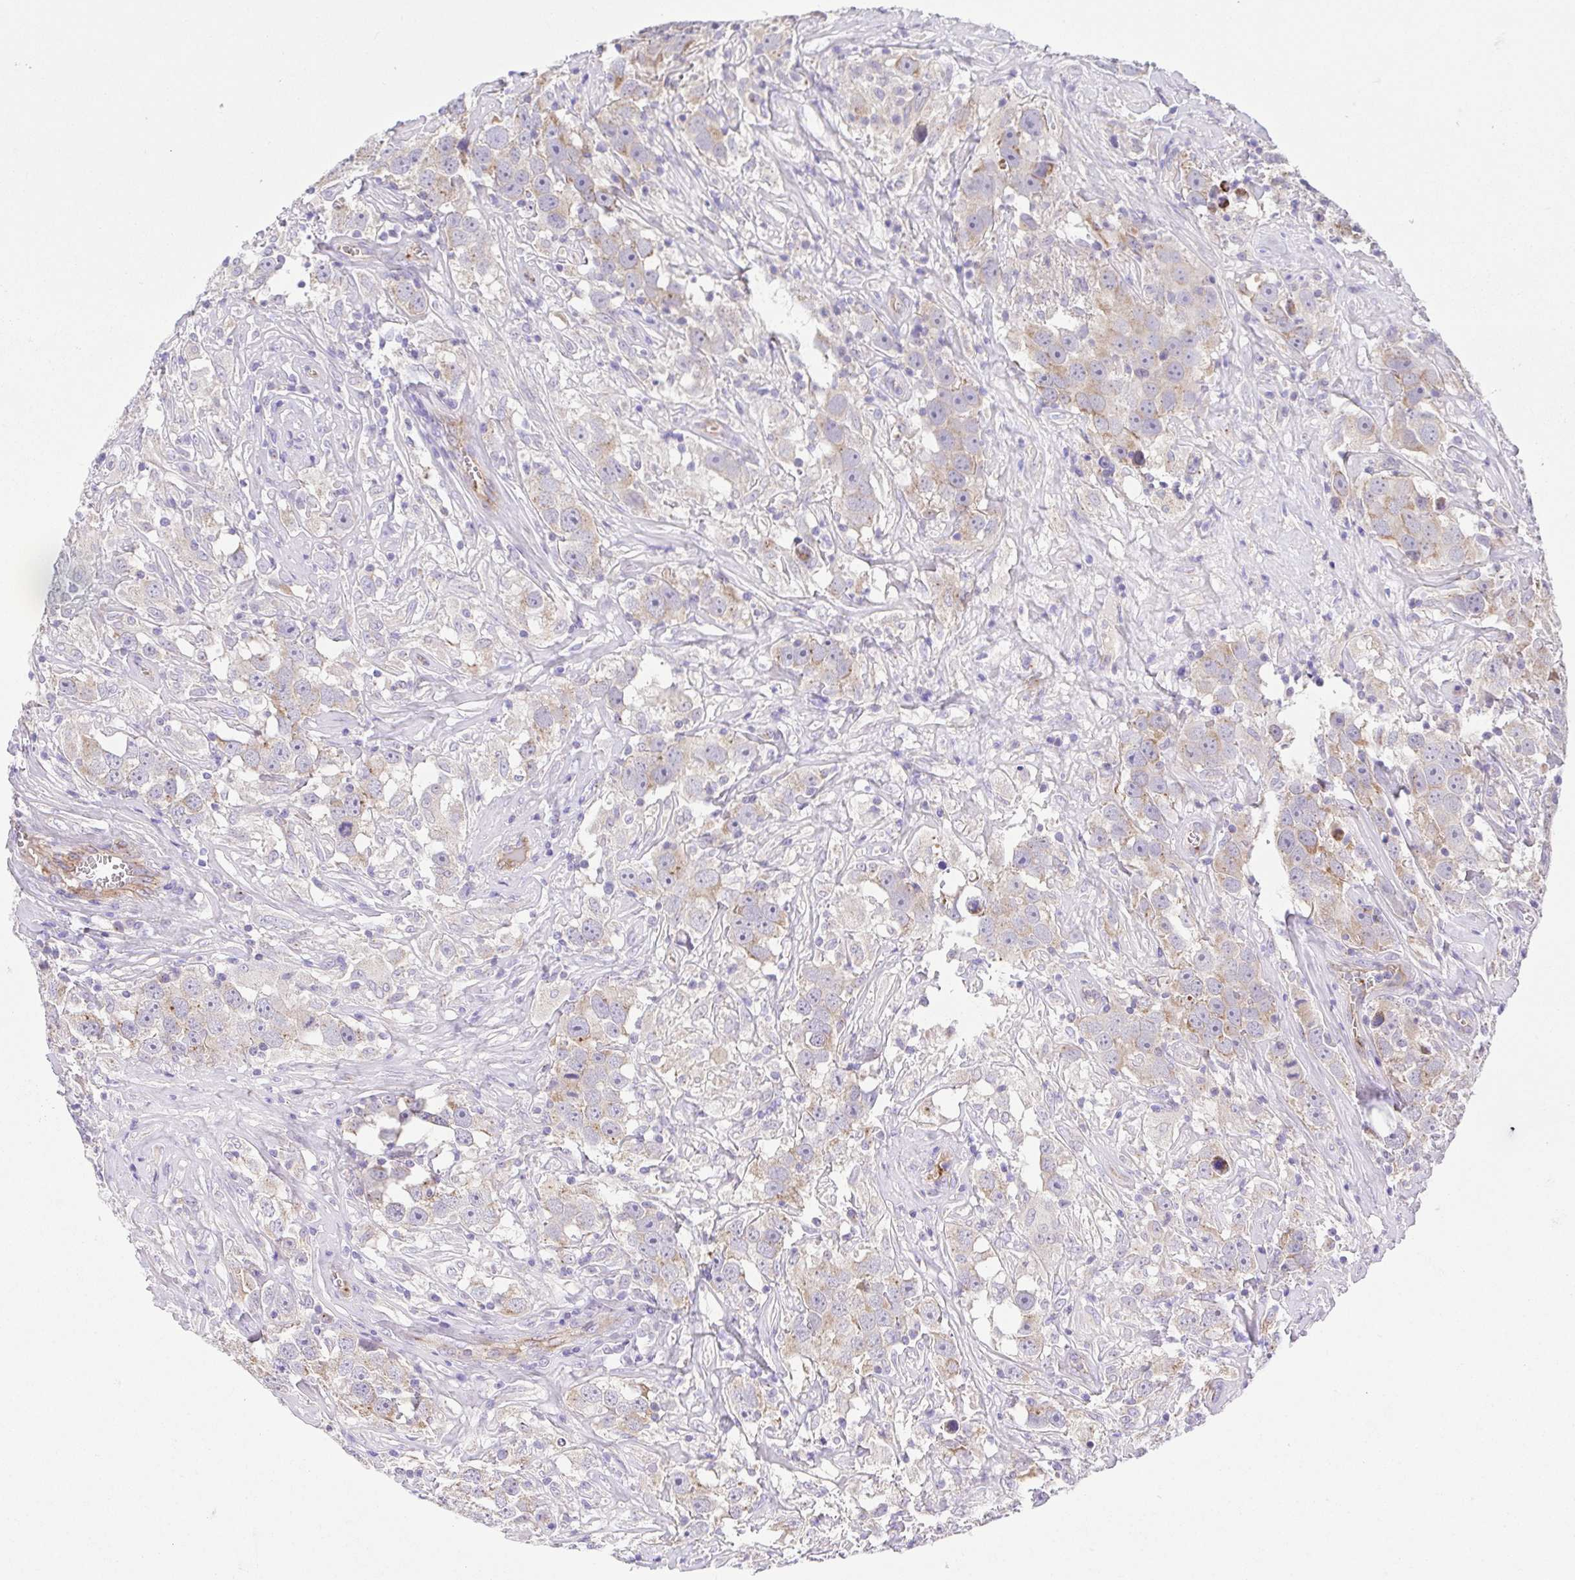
{"staining": {"intensity": "weak", "quantity": "<25%", "location": "cytoplasmic/membranous"}, "tissue": "testis cancer", "cell_type": "Tumor cells", "image_type": "cancer", "snomed": [{"axis": "morphology", "description": "Seminoma, NOS"}, {"axis": "topography", "description": "Testis"}], "caption": "Seminoma (testis) was stained to show a protein in brown. There is no significant expression in tumor cells.", "gene": "SLC13A1", "patient": {"sex": "male", "age": 49}}